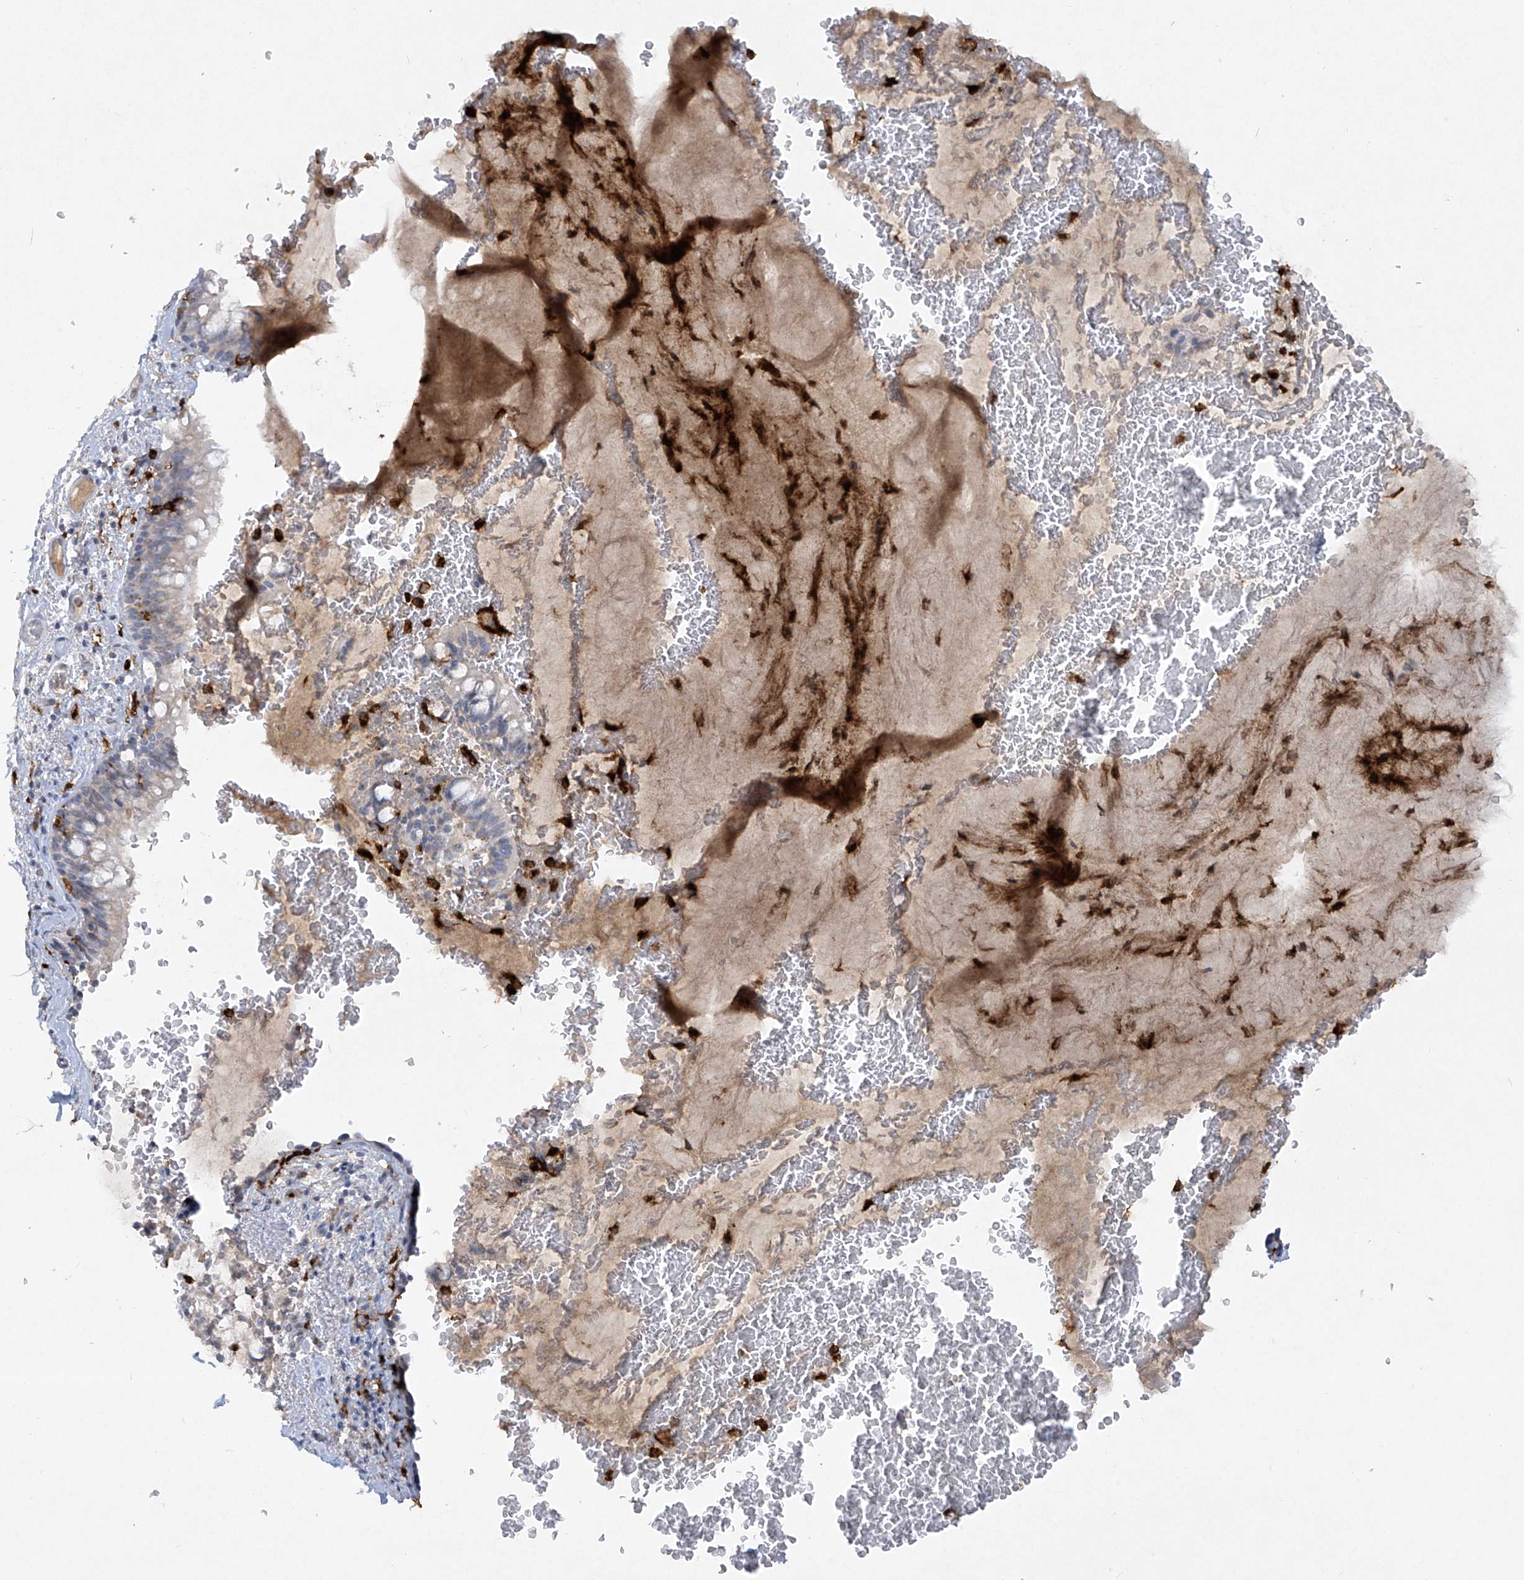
{"staining": {"intensity": "negative", "quantity": "none", "location": "none"}, "tissue": "bronchus", "cell_type": "Respiratory epithelial cells", "image_type": "normal", "snomed": [{"axis": "morphology", "description": "Normal tissue, NOS"}, {"axis": "topography", "description": "Cartilage tissue"}, {"axis": "topography", "description": "Bronchus"}], "caption": "A histopathology image of bronchus stained for a protein reveals no brown staining in respiratory epithelial cells. (DAB immunohistochemistry (IHC), high magnification).", "gene": "FCGR3A", "patient": {"sex": "female", "age": 36}}